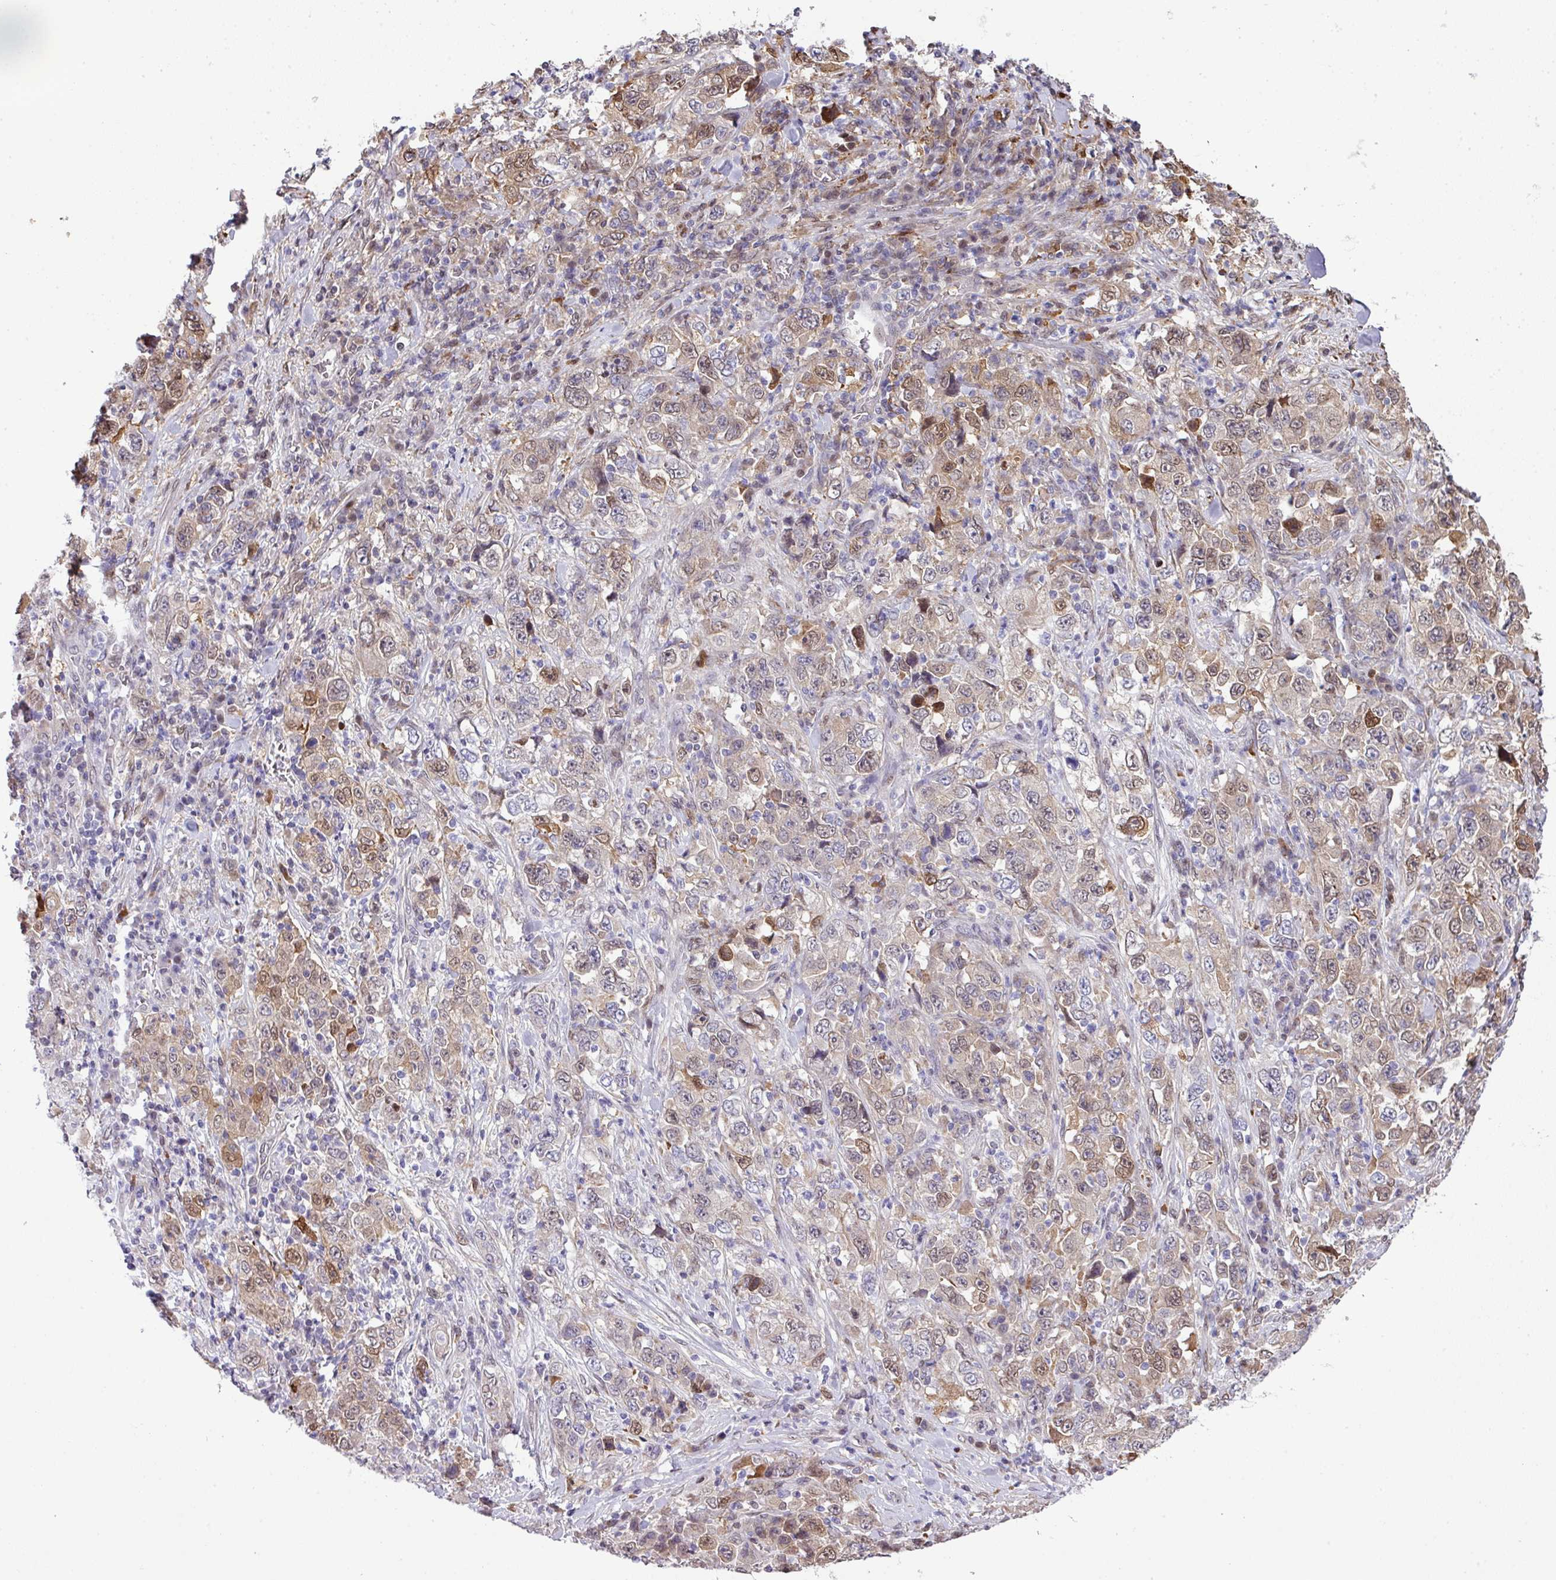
{"staining": {"intensity": "moderate", "quantity": "25%-75%", "location": "cytoplasmic/membranous,nuclear"}, "tissue": "stomach cancer", "cell_type": "Tumor cells", "image_type": "cancer", "snomed": [{"axis": "morphology", "description": "Normal tissue, NOS"}, {"axis": "morphology", "description": "Adenocarcinoma, NOS"}, {"axis": "topography", "description": "Stomach, upper"}, {"axis": "topography", "description": "Stomach"}], "caption": "Stomach cancer (adenocarcinoma) stained with immunohistochemistry displays moderate cytoplasmic/membranous and nuclear staining in about 25%-75% of tumor cells.", "gene": "PLK1", "patient": {"sex": "male", "age": 59}}